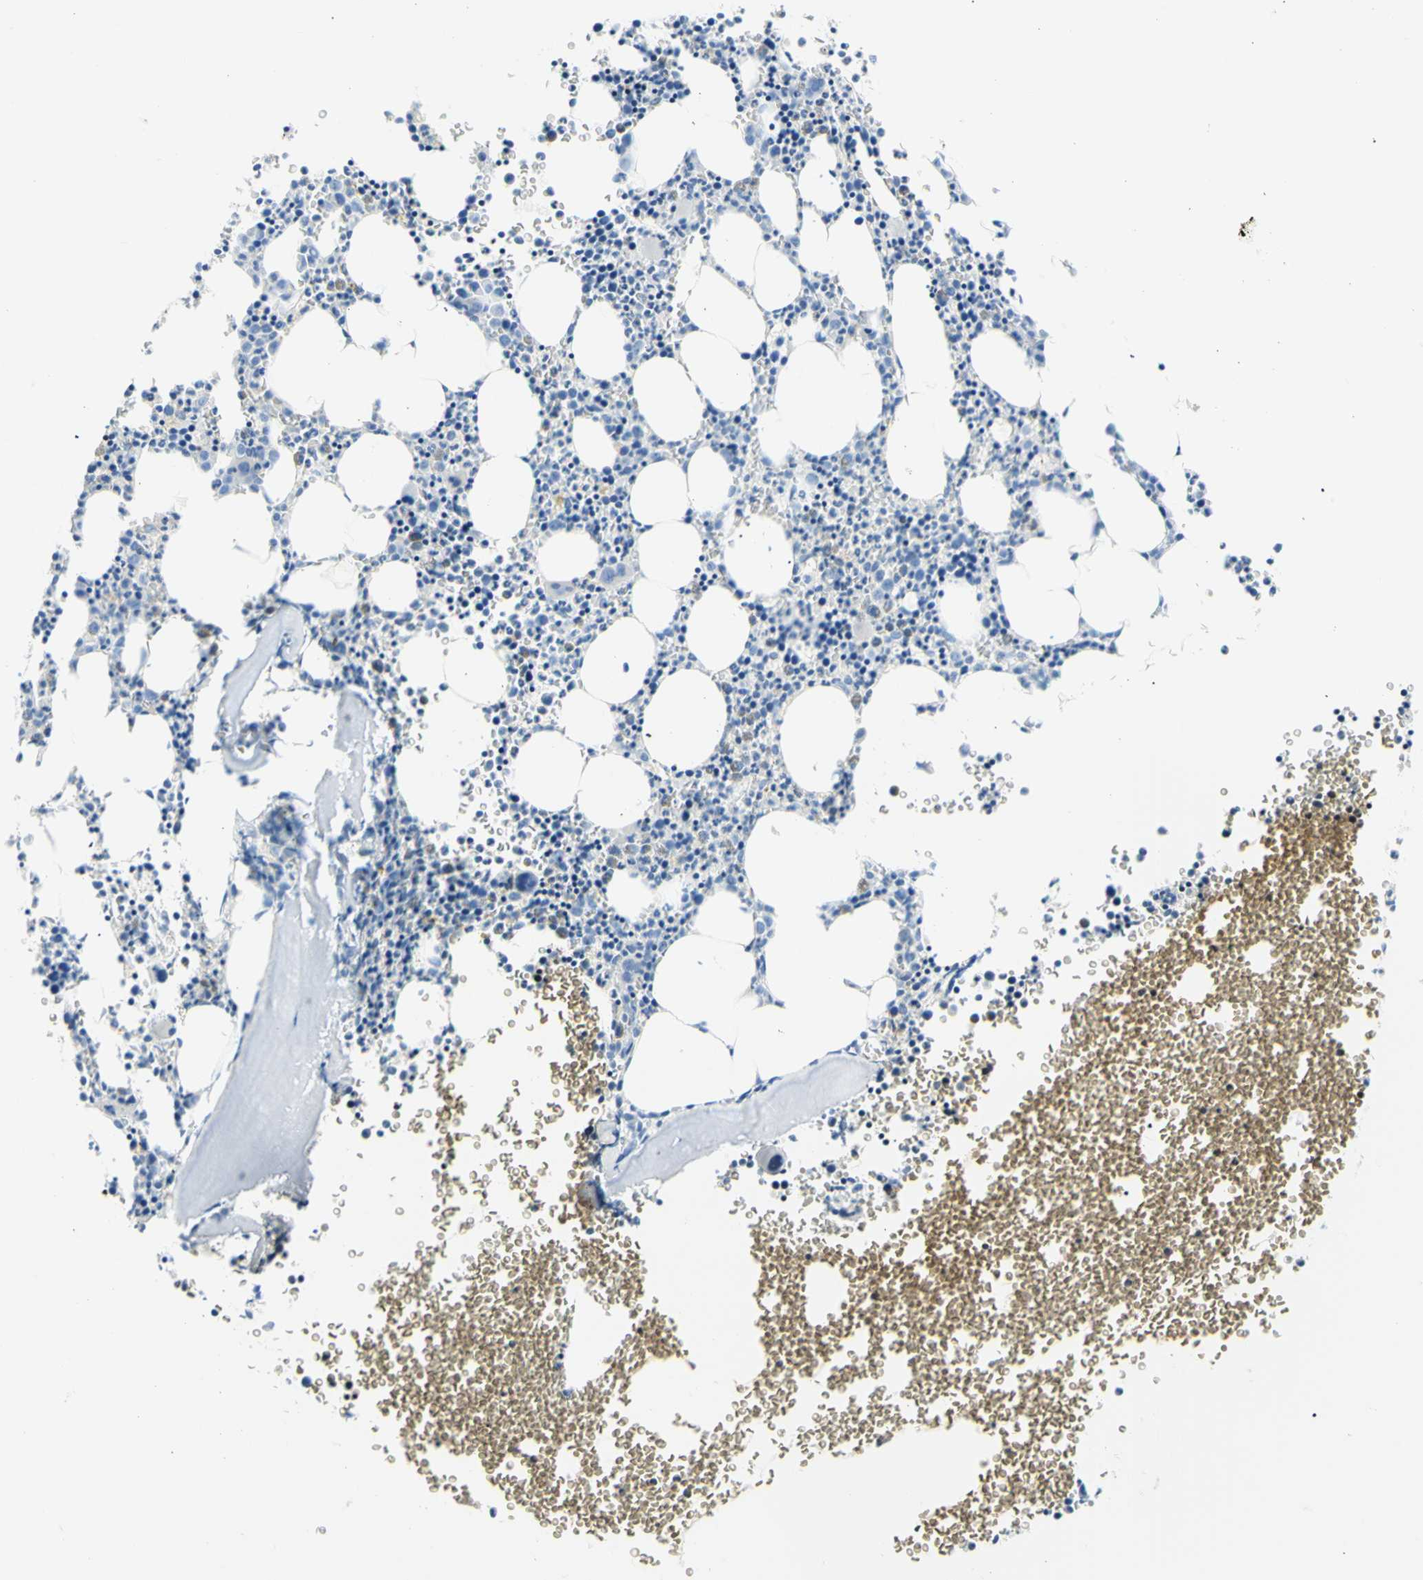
{"staining": {"intensity": "weak", "quantity": "<25%", "location": "cytoplasmic/membranous"}, "tissue": "bone marrow", "cell_type": "Hematopoietic cells", "image_type": "normal", "snomed": [{"axis": "morphology", "description": "Normal tissue, NOS"}, {"axis": "morphology", "description": "Inflammation, NOS"}, {"axis": "topography", "description": "Bone marrow"}], "caption": "Hematopoietic cells show no significant protein staining in normal bone marrow. Brightfield microscopy of immunohistochemistry (IHC) stained with DAB (brown) and hematoxylin (blue), captured at high magnification.", "gene": "HPCA", "patient": {"sex": "female", "age": 61}}